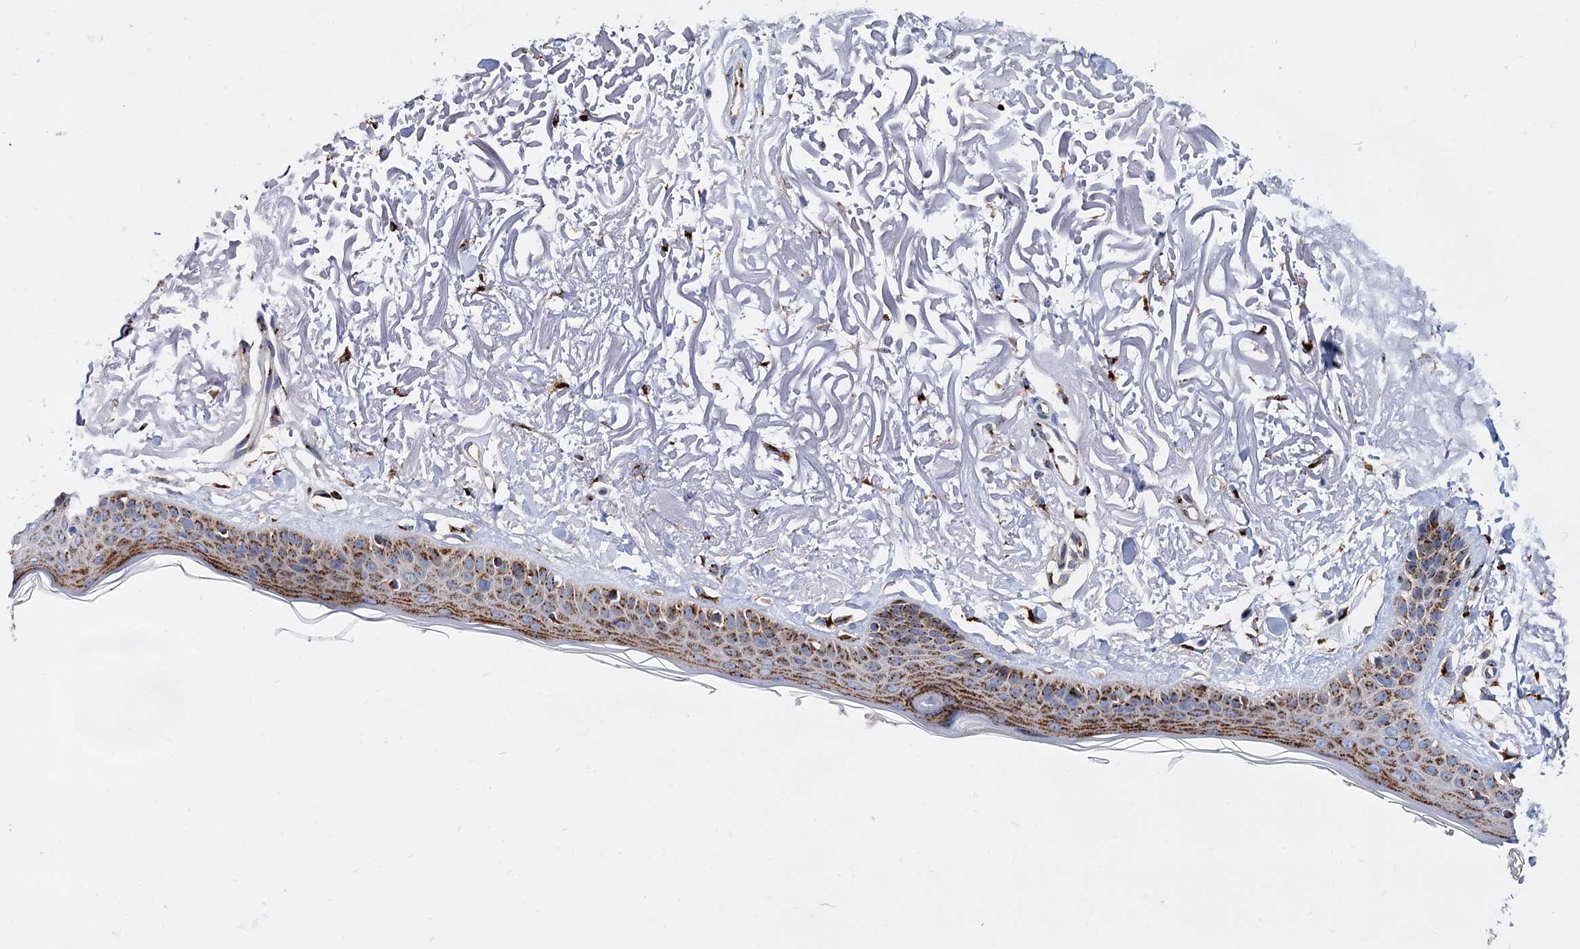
{"staining": {"intensity": "strong", "quantity": ">75%", "location": "cytoplasmic/membranous"}, "tissue": "skin", "cell_type": "Fibroblasts", "image_type": "normal", "snomed": [{"axis": "morphology", "description": "Normal tissue, NOS"}, {"axis": "topography", "description": "Skin"}, {"axis": "topography", "description": "Skeletal muscle"}], "caption": "Skin stained with DAB IHC demonstrates high levels of strong cytoplasmic/membranous staining in approximately >75% of fibroblasts.", "gene": "SUPT20H", "patient": {"sex": "male", "age": 83}}